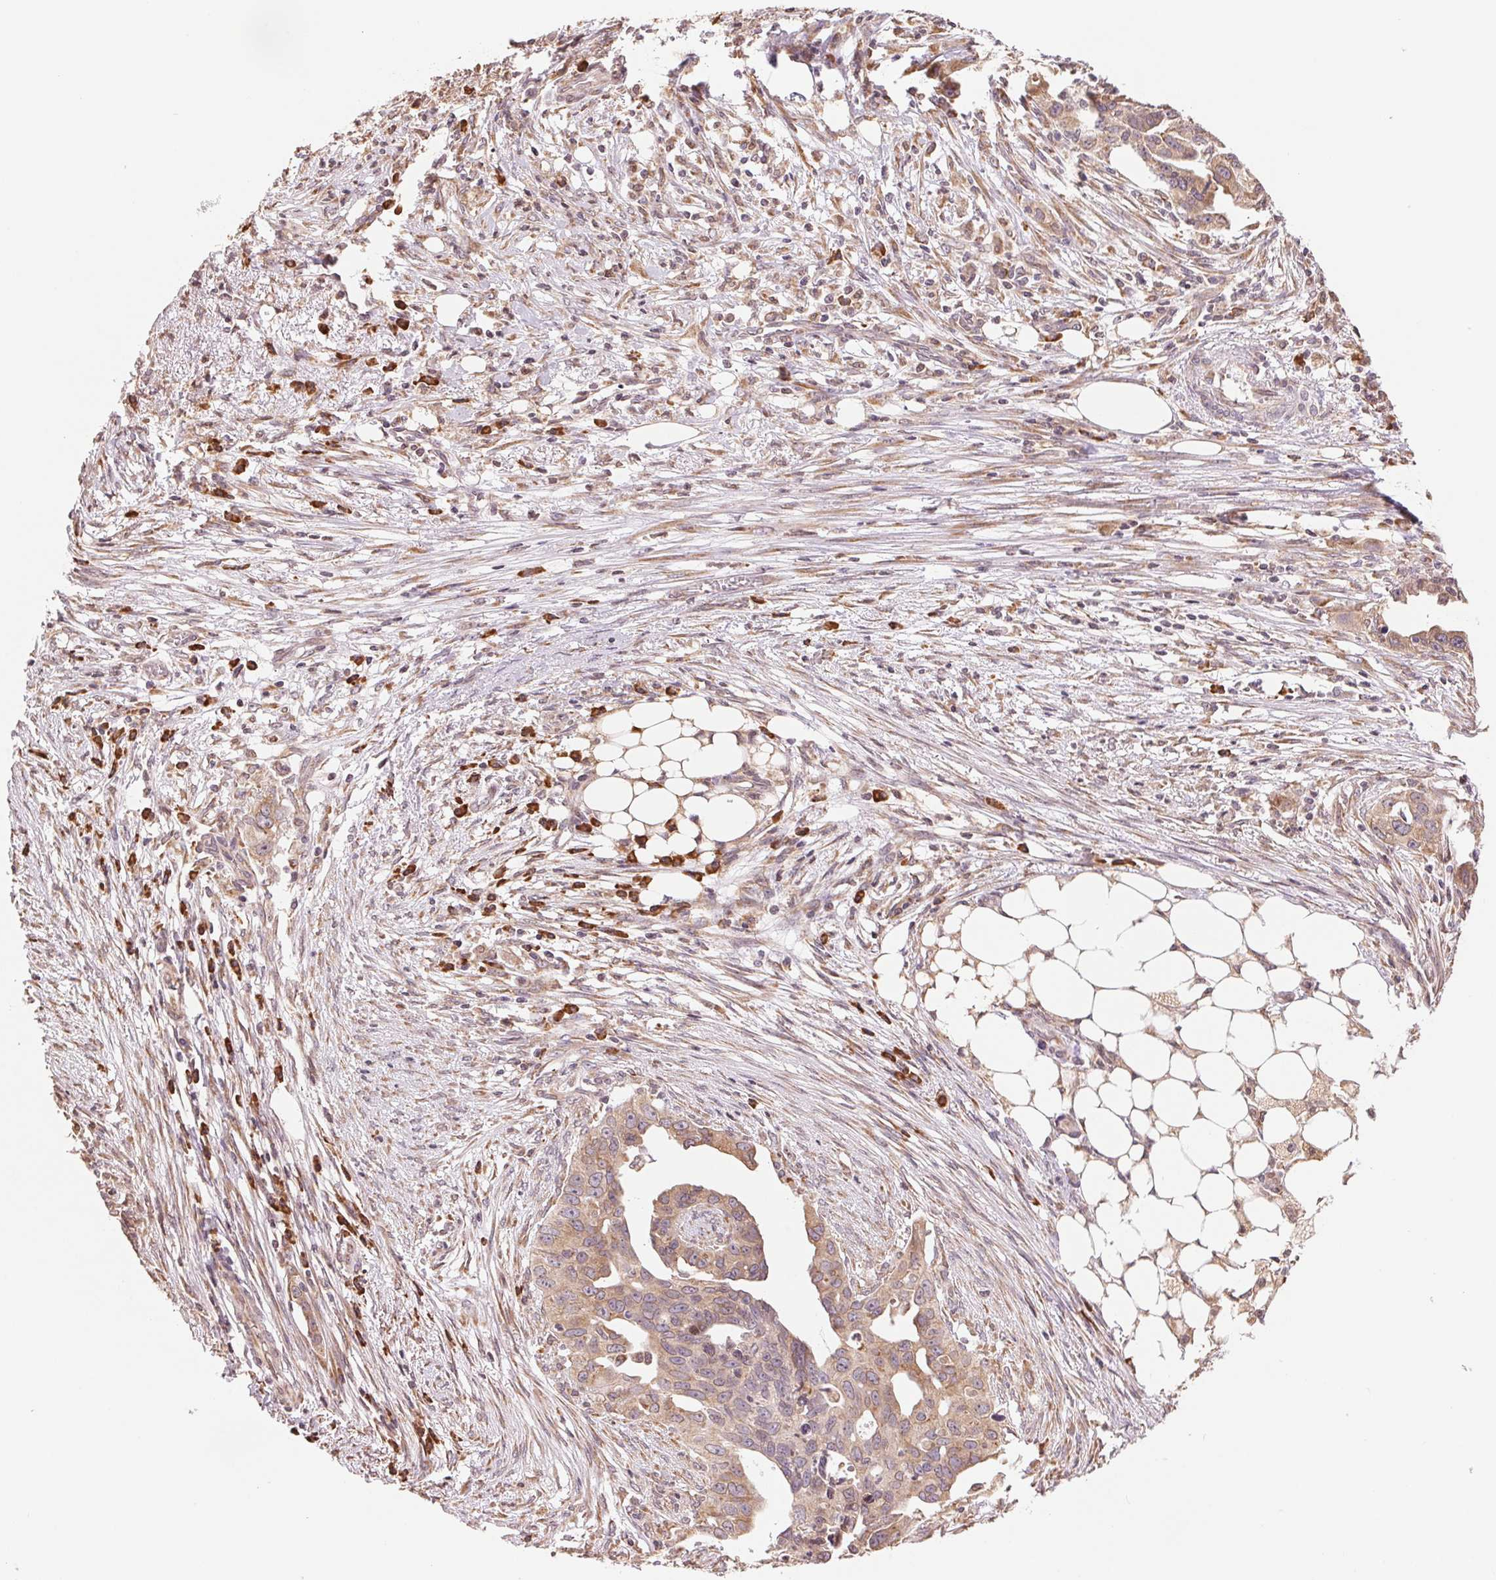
{"staining": {"intensity": "weak", "quantity": ">75%", "location": "cytoplasmic/membranous"}, "tissue": "ovarian cancer", "cell_type": "Tumor cells", "image_type": "cancer", "snomed": [{"axis": "morphology", "description": "Carcinoma, endometroid"}, {"axis": "morphology", "description": "Cystadenocarcinoma, serous, NOS"}, {"axis": "topography", "description": "Ovary"}], "caption": "Immunohistochemistry image of ovarian cancer (serous cystadenocarcinoma) stained for a protein (brown), which exhibits low levels of weak cytoplasmic/membranous positivity in about >75% of tumor cells.", "gene": "RPN1", "patient": {"sex": "female", "age": 45}}